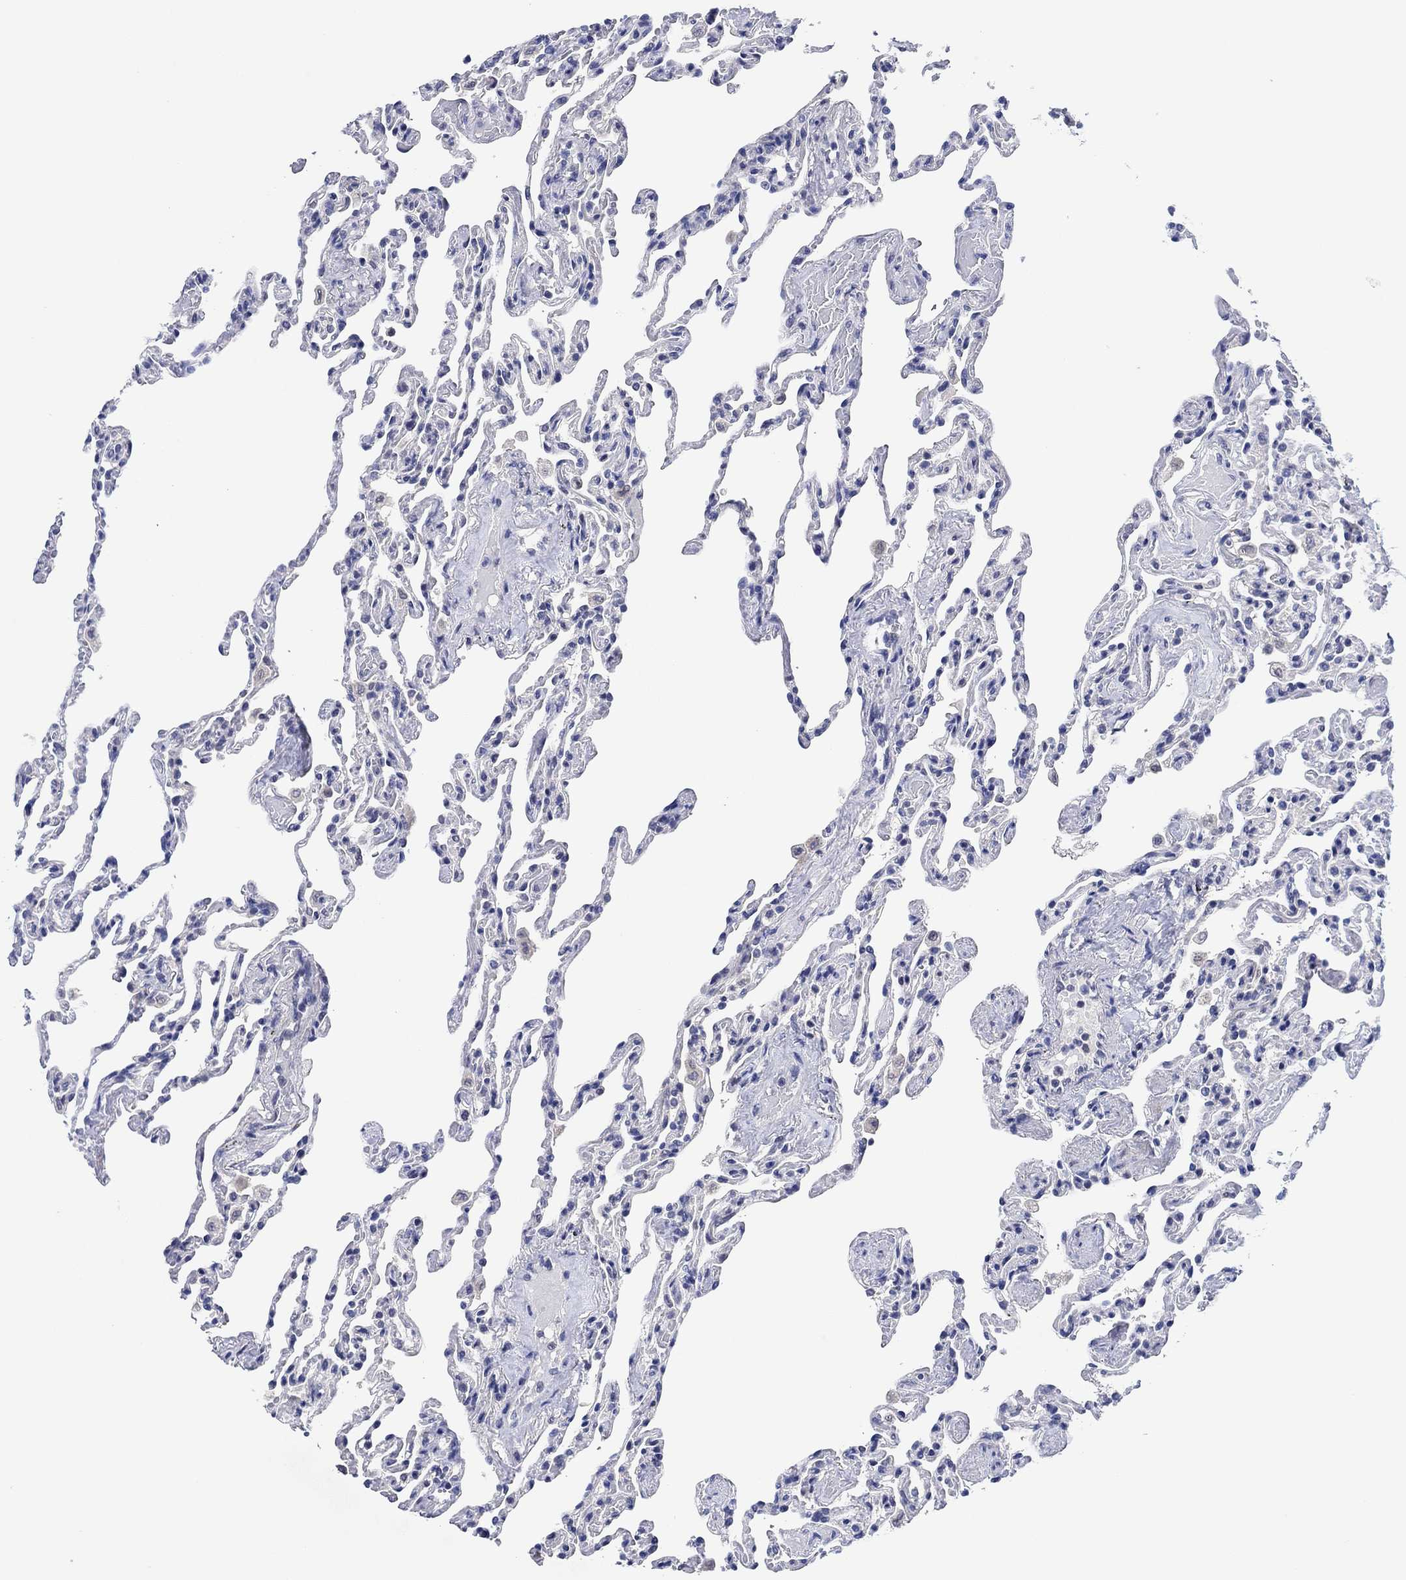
{"staining": {"intensity": "negative", "quantity": "none", "location": "none"}, "tissue": "lung", "cell_type": "Alveolar cells", "image_type": "normal", "snomed": [{"axis": "morphology", "description": "Normal tissue, NOS"}, {"axis": "topography", "description": "Lung"}], "caption": "The image displays no staining of alveolar cells in benign lung.", "gene": "PRRT3", "patient": {"sex": "female", "age": 43}}